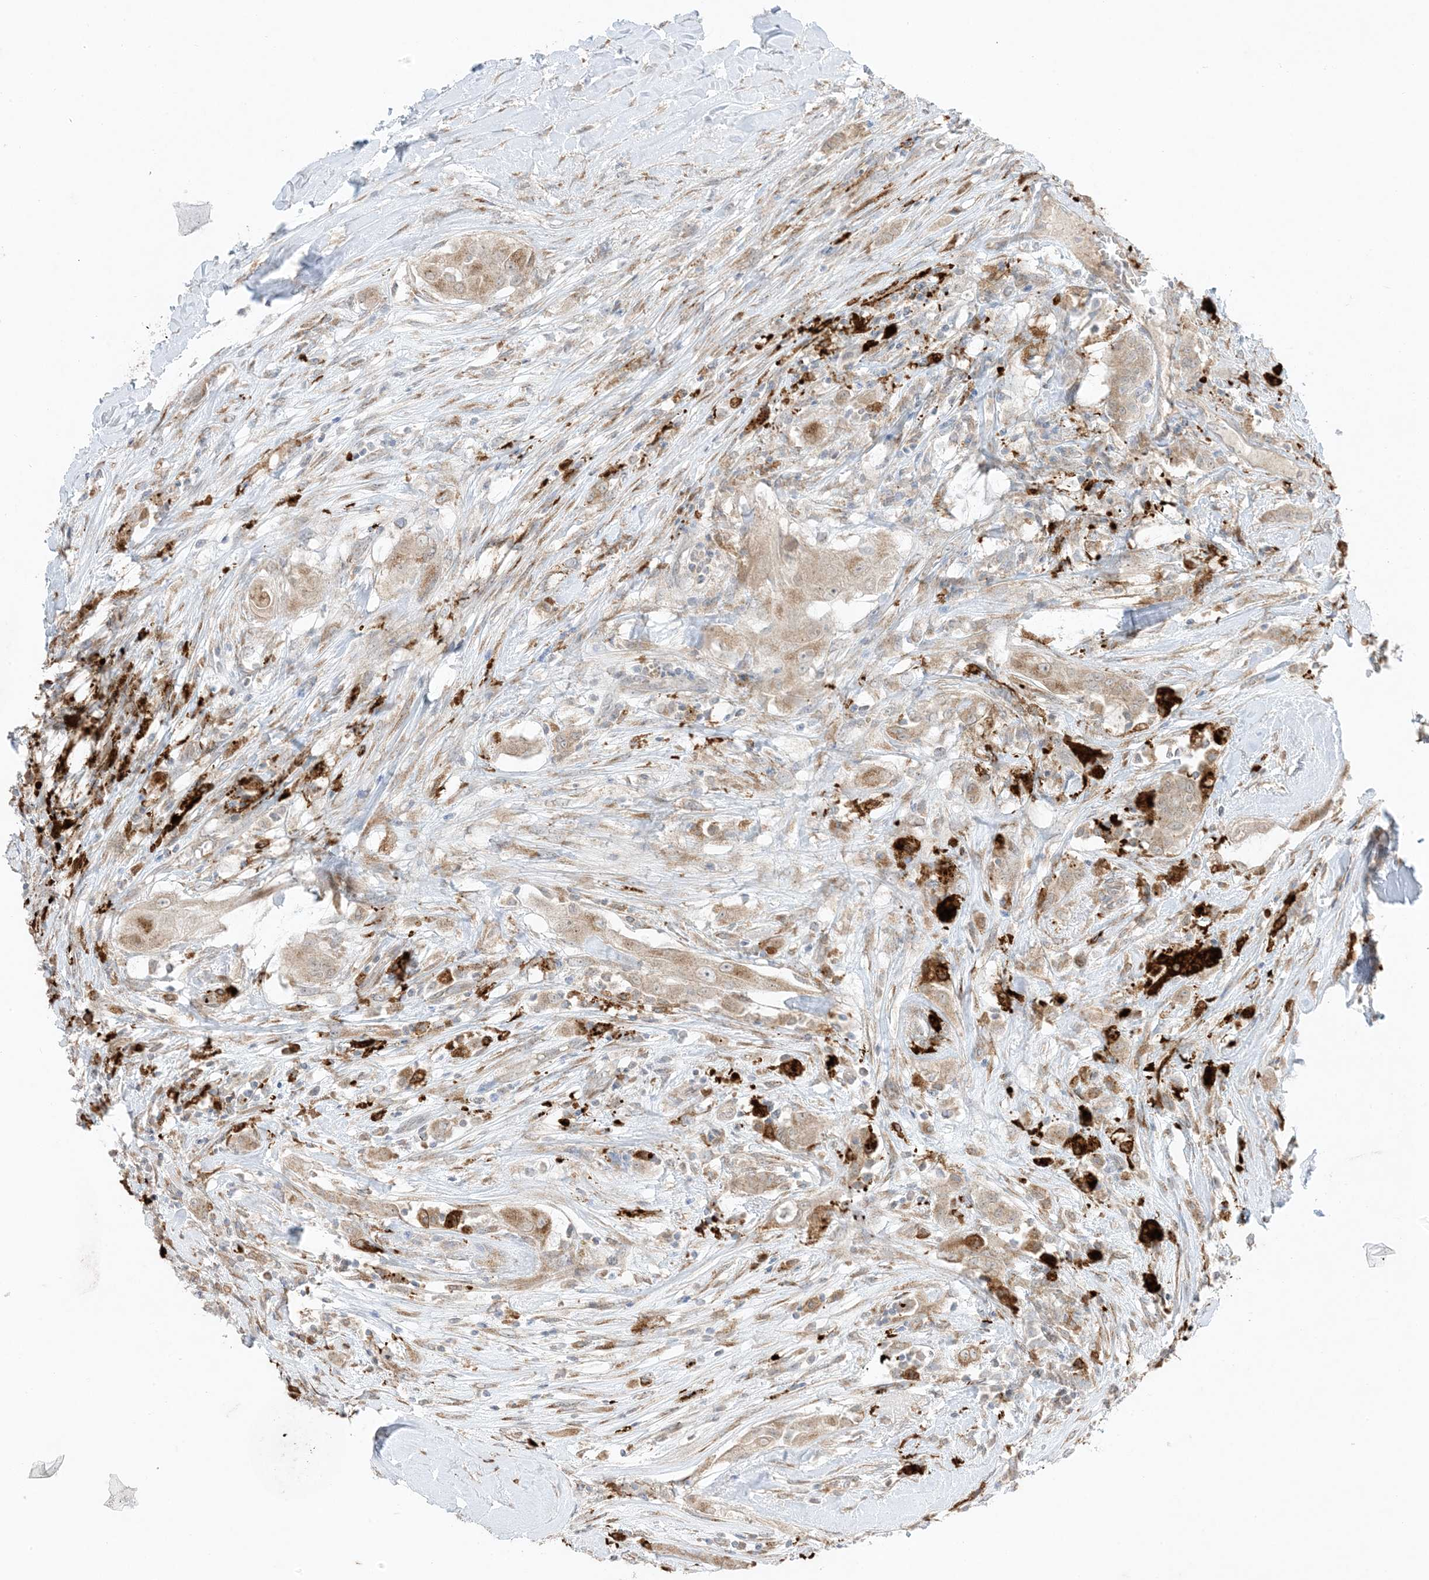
{"staining": {"intensity": "weak", "quantity": ">75%", "location": "cytoplasmic/membranous"}, "tissue": "thyroid cancer", "cell_type": "Tumor cells", "image_type": "cancer", "snomed": [{"axis": "morphology", "description": "Papillary adenocarcinoma, NOS"}, {"axis": "topography", "description": "Thyroid gland"}], "caption": "Protein staining shows weak cytoplasmic/membranous staining in about >75% of tumor cells in papillary adenocarcinoma (thyroid). Nuclei are stained in blue.", "gene": "ODC1", "patient": {"sex": "female", "age": 59}}